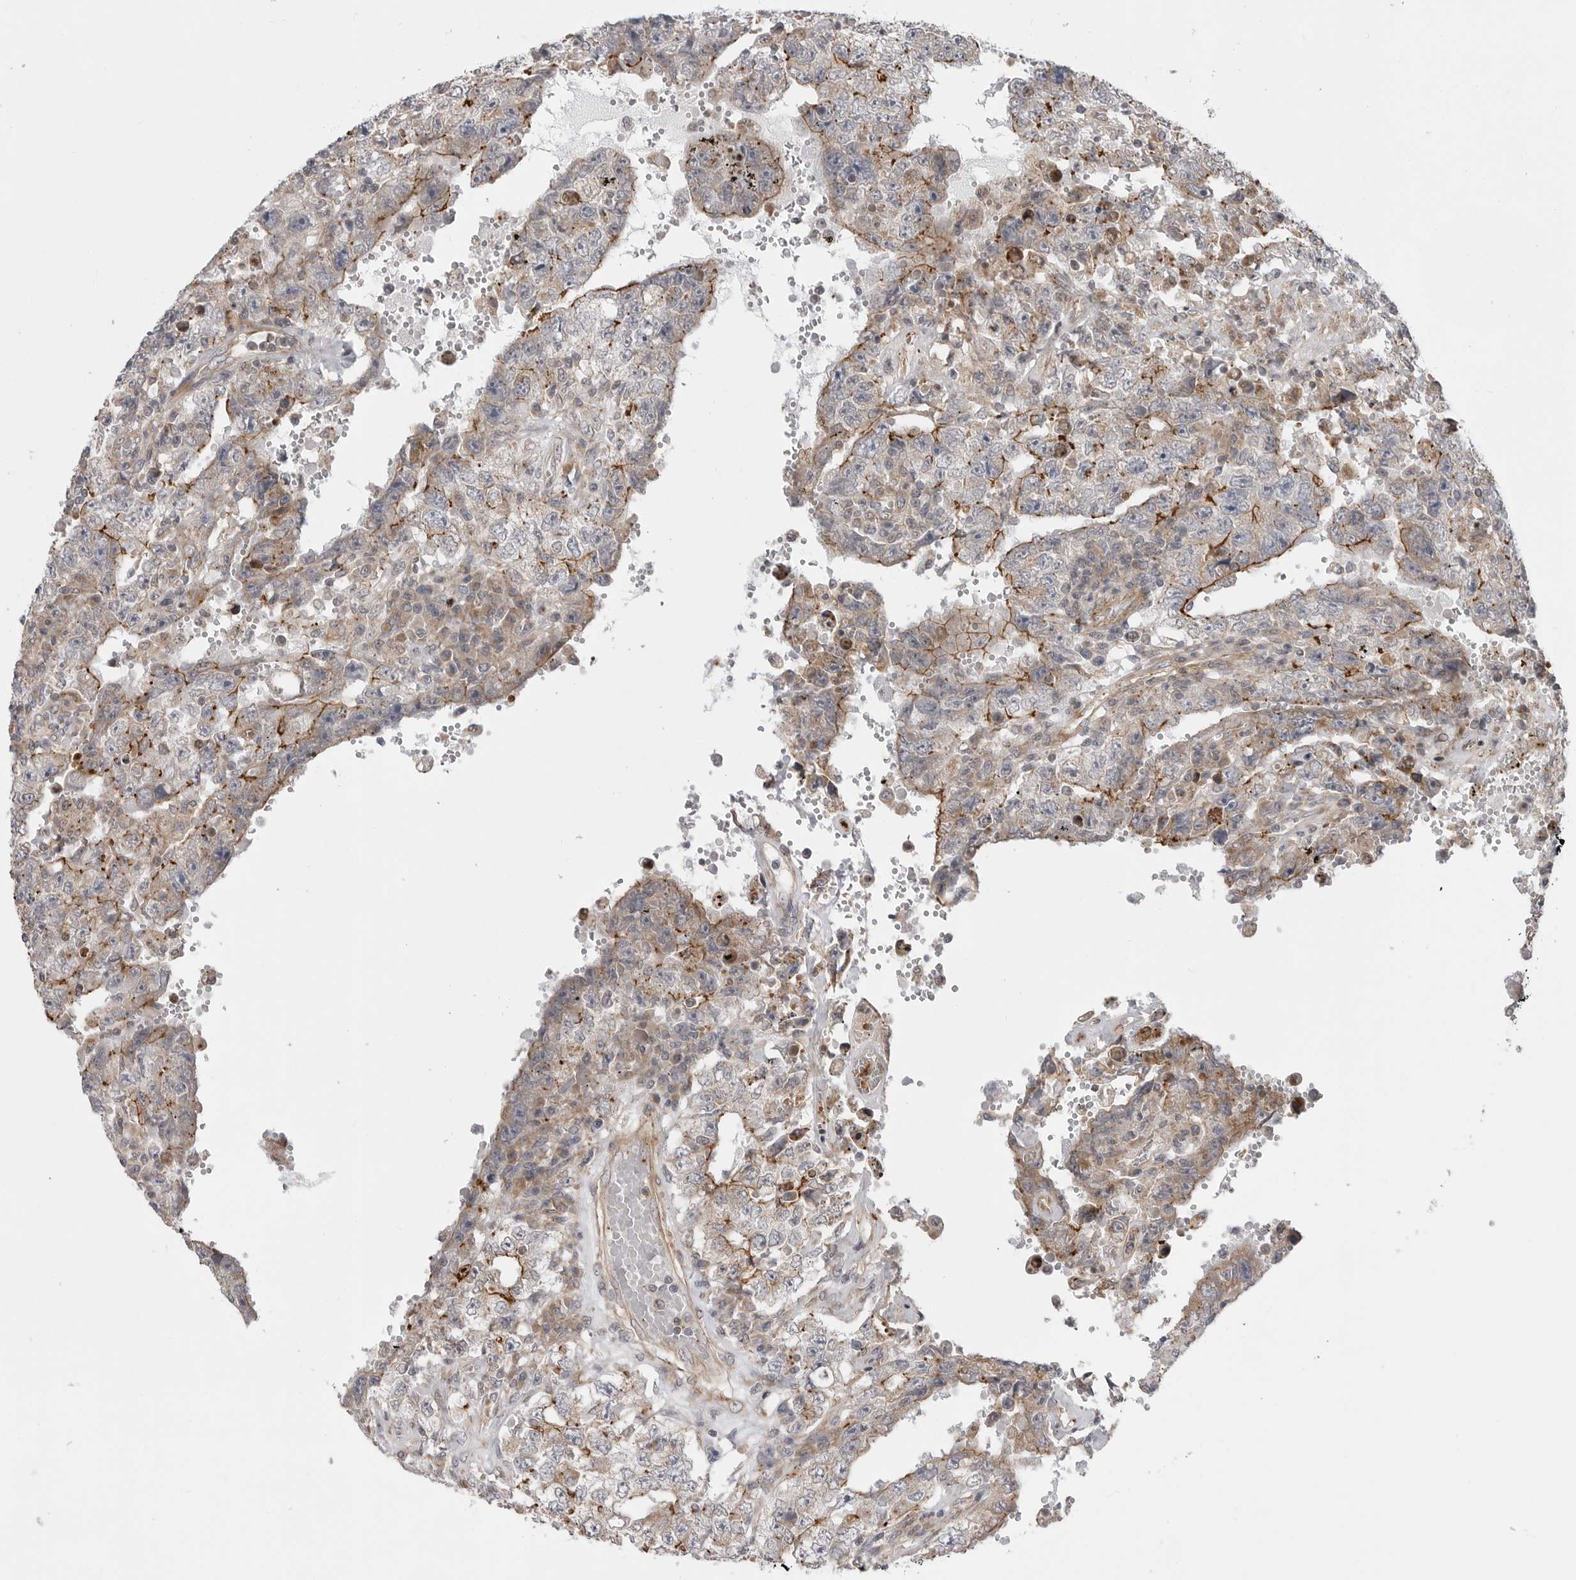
{"staining": {"intensity": "moderate", "quantity": "25%-75%", "location": "cytoplasmic/membranous"}, "tissue": "testis cancer", "cell_type": "Tumor cells", "image_type": "cancer", "snomed": [{"axis": "morphology", "description": "Carcinoma, Embryonal, NOS"}, {"axis": "topography", "description": "Testis"}], "caption": "The immunohistochemical stain labels moderate cytoplasmic/membranous staining in tumor cells of embryonal carcinoma (testis) tissue.", "gene": "SCP2", "patient": {"sex": "male", "age": 26}}